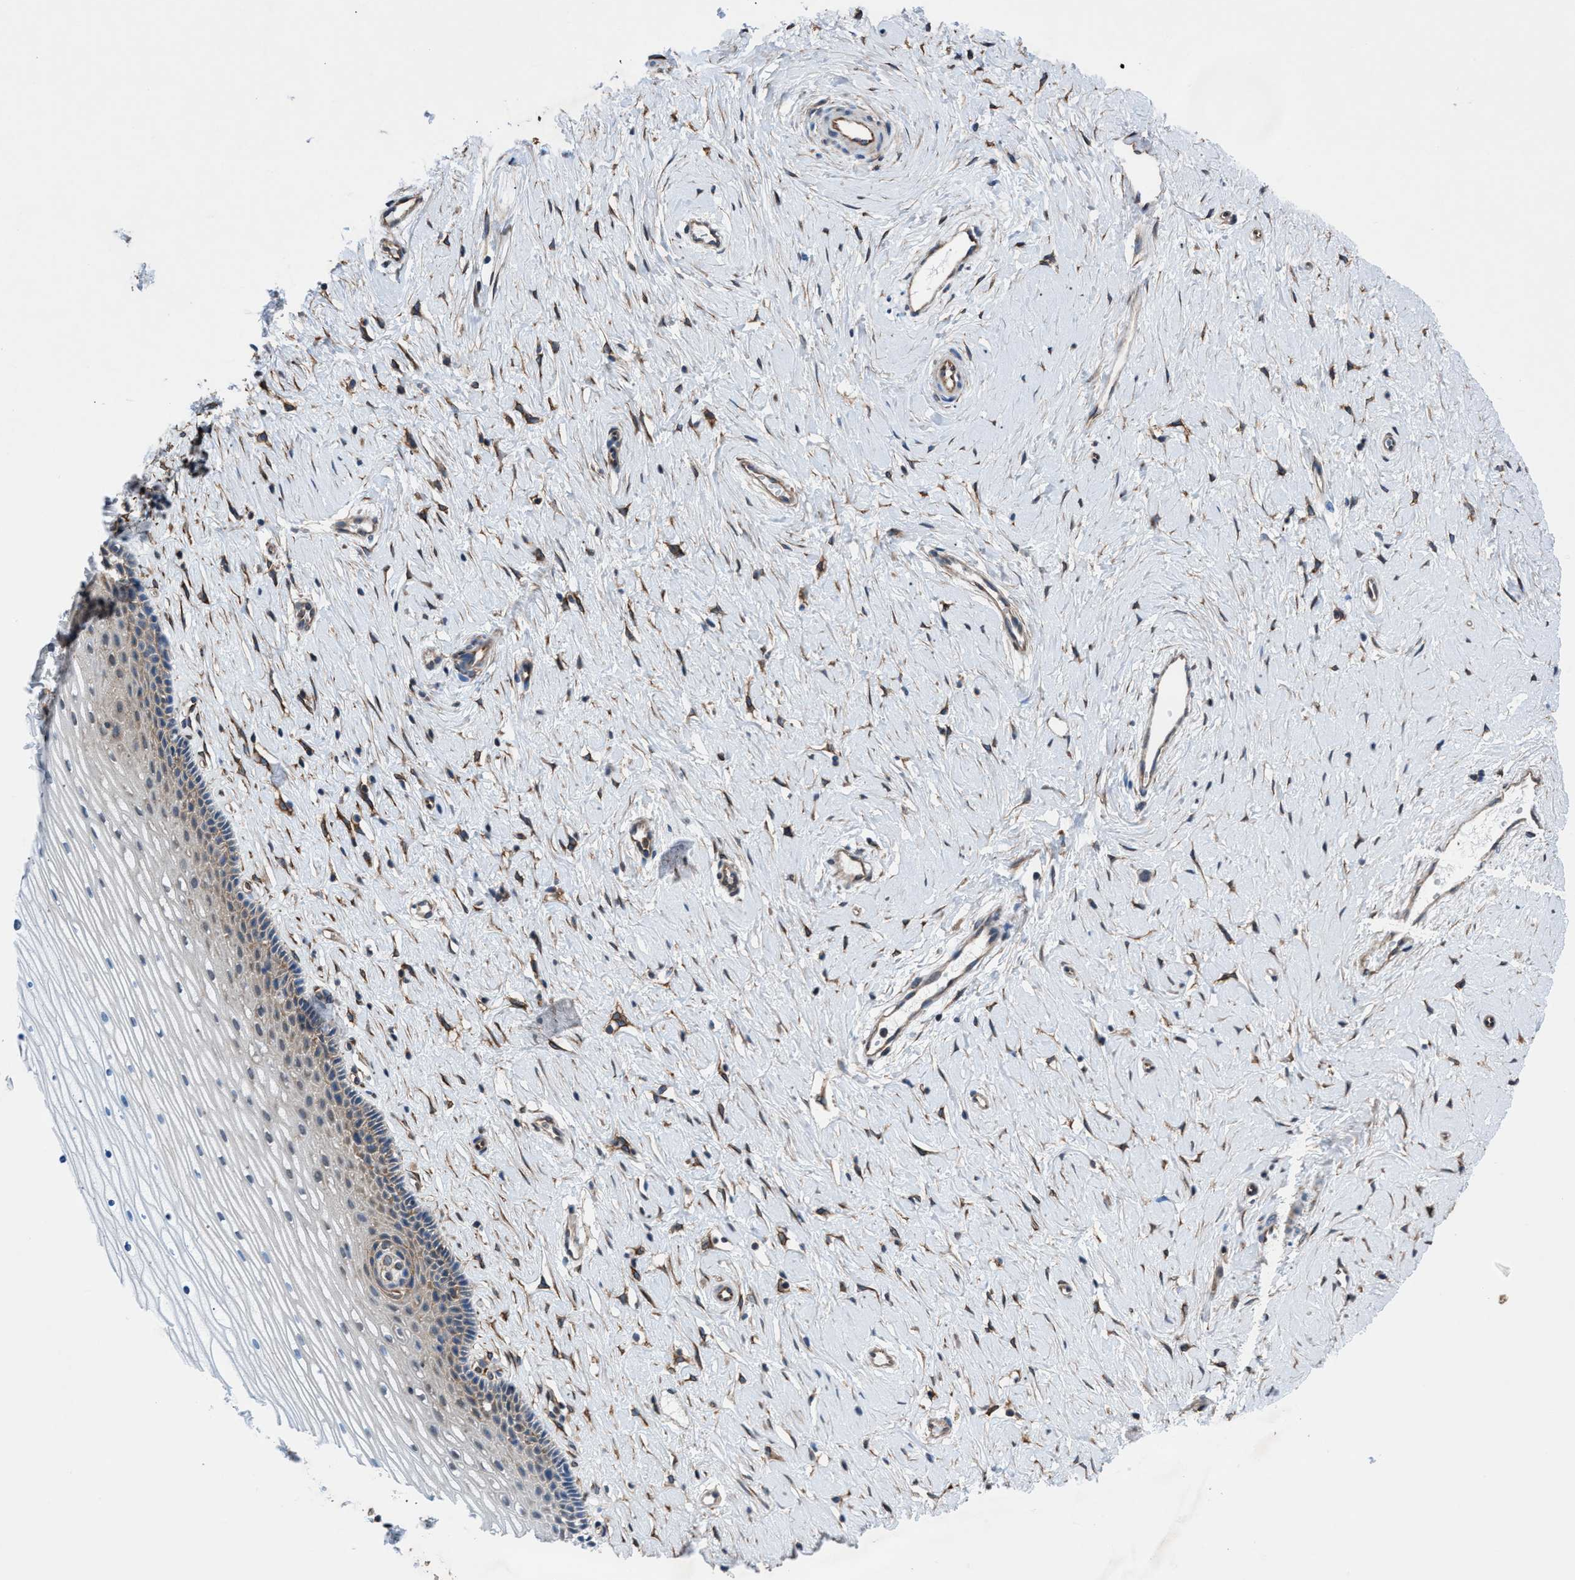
{"staining": {"intensity": "negative", "quantity": "none", "location": "none"}, "tissue": "cervix", "cell_type": "Glandular cells", "image_type": "normal", "snomed": [{"axis": "morphology", "description": "Normal tissue, NOS"}, {"axis": "topography", "description": "Cervix"}], "caption": "This is a image of IHC staining of benign cervix, which shows no expression in glandular cells. (DAB (3,3'-diaminobenzidine) immunohistochemistry, high magnification).", "gene": "DMAC1", "patient": {"sex": "female", "age": 39}}